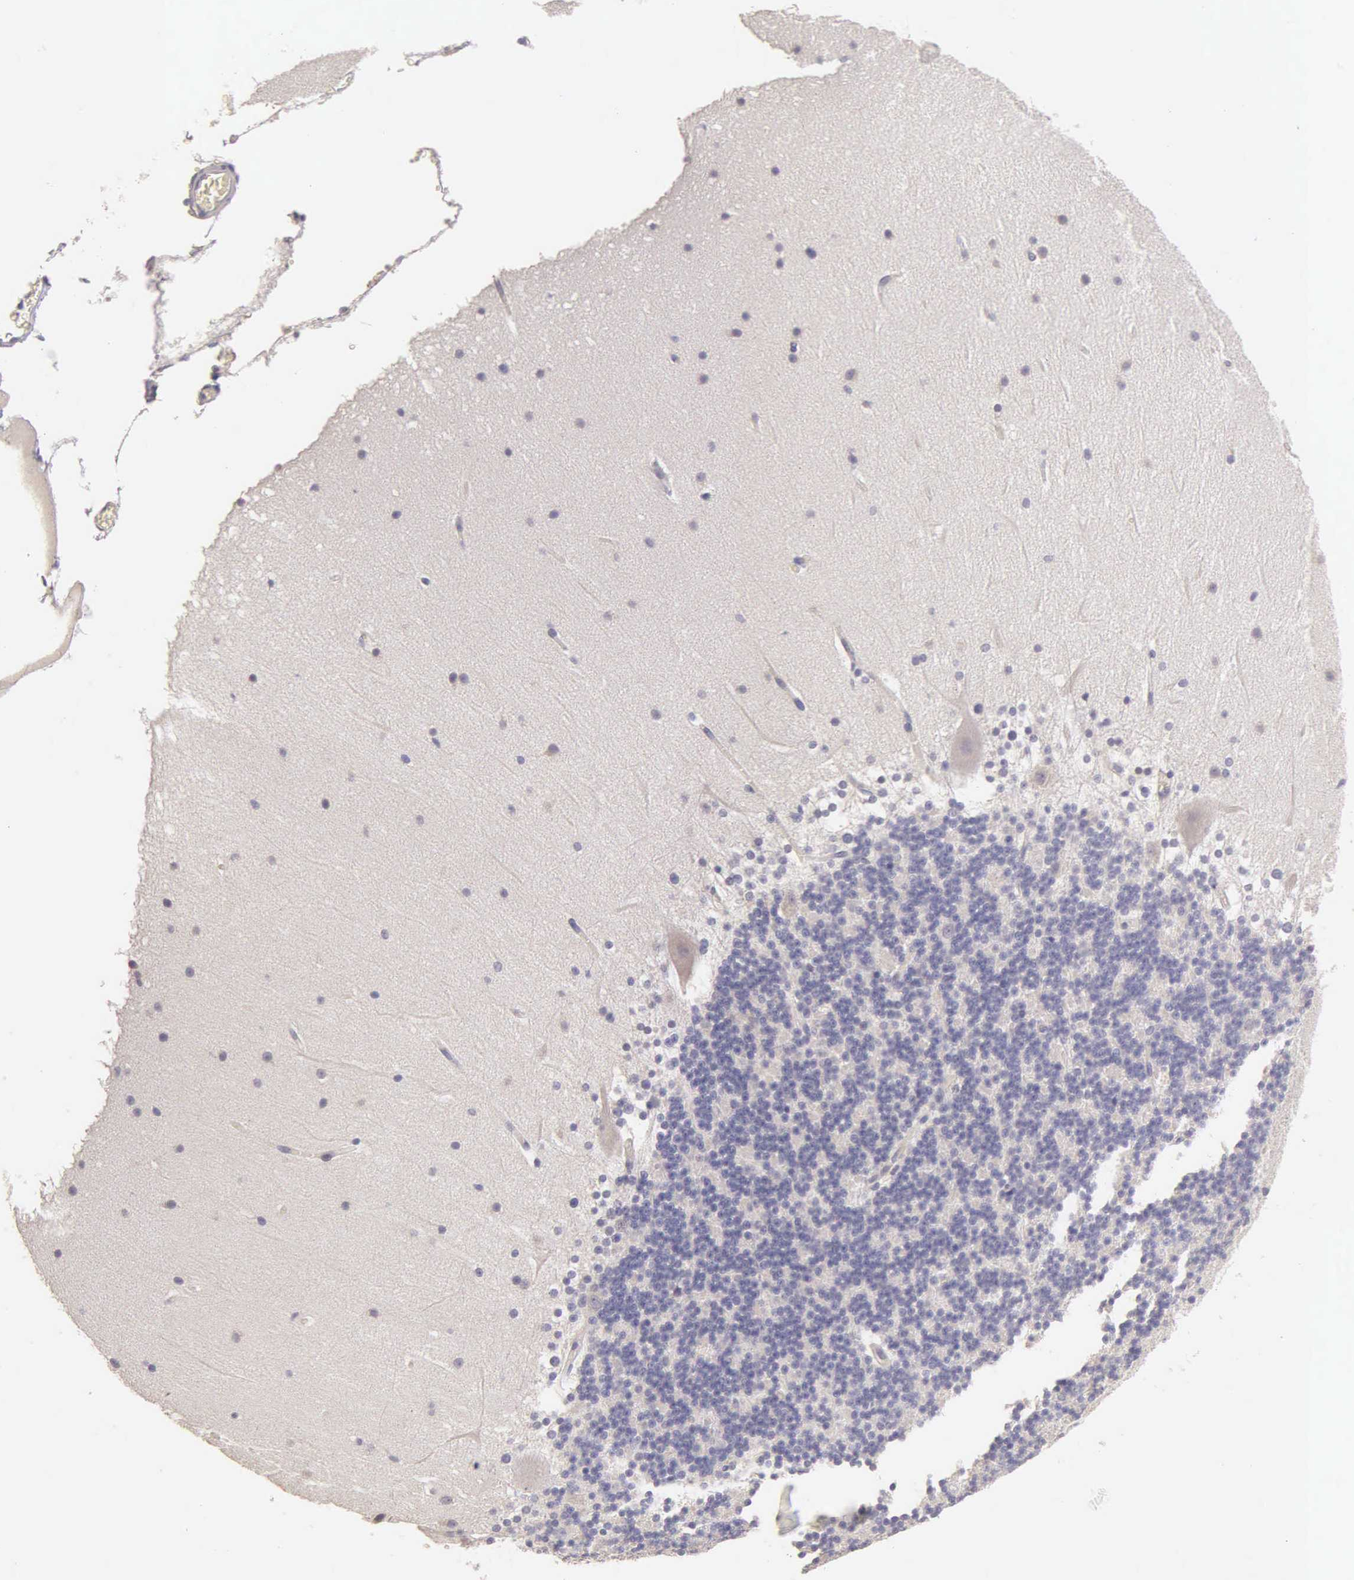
{"staining": {"intensity": "negative", "quantity": "none", "location": "none"}, "tissue": "cerebellum", "cell_type": "Cells in granular layer", "image_type": "normal", "snomed": [{"axis": "morphology", "description": "Normal tissue, NOS"}, {"axis": "topography", "description": "Cerebellum"}], "caption": "IHC of normal human cerebellum shows no positivity in cells in granular layer. (DAB immunohistochemistry, high magnification).", "gene": "ESR1", "patient": {"sex": "female", "age": 19}}